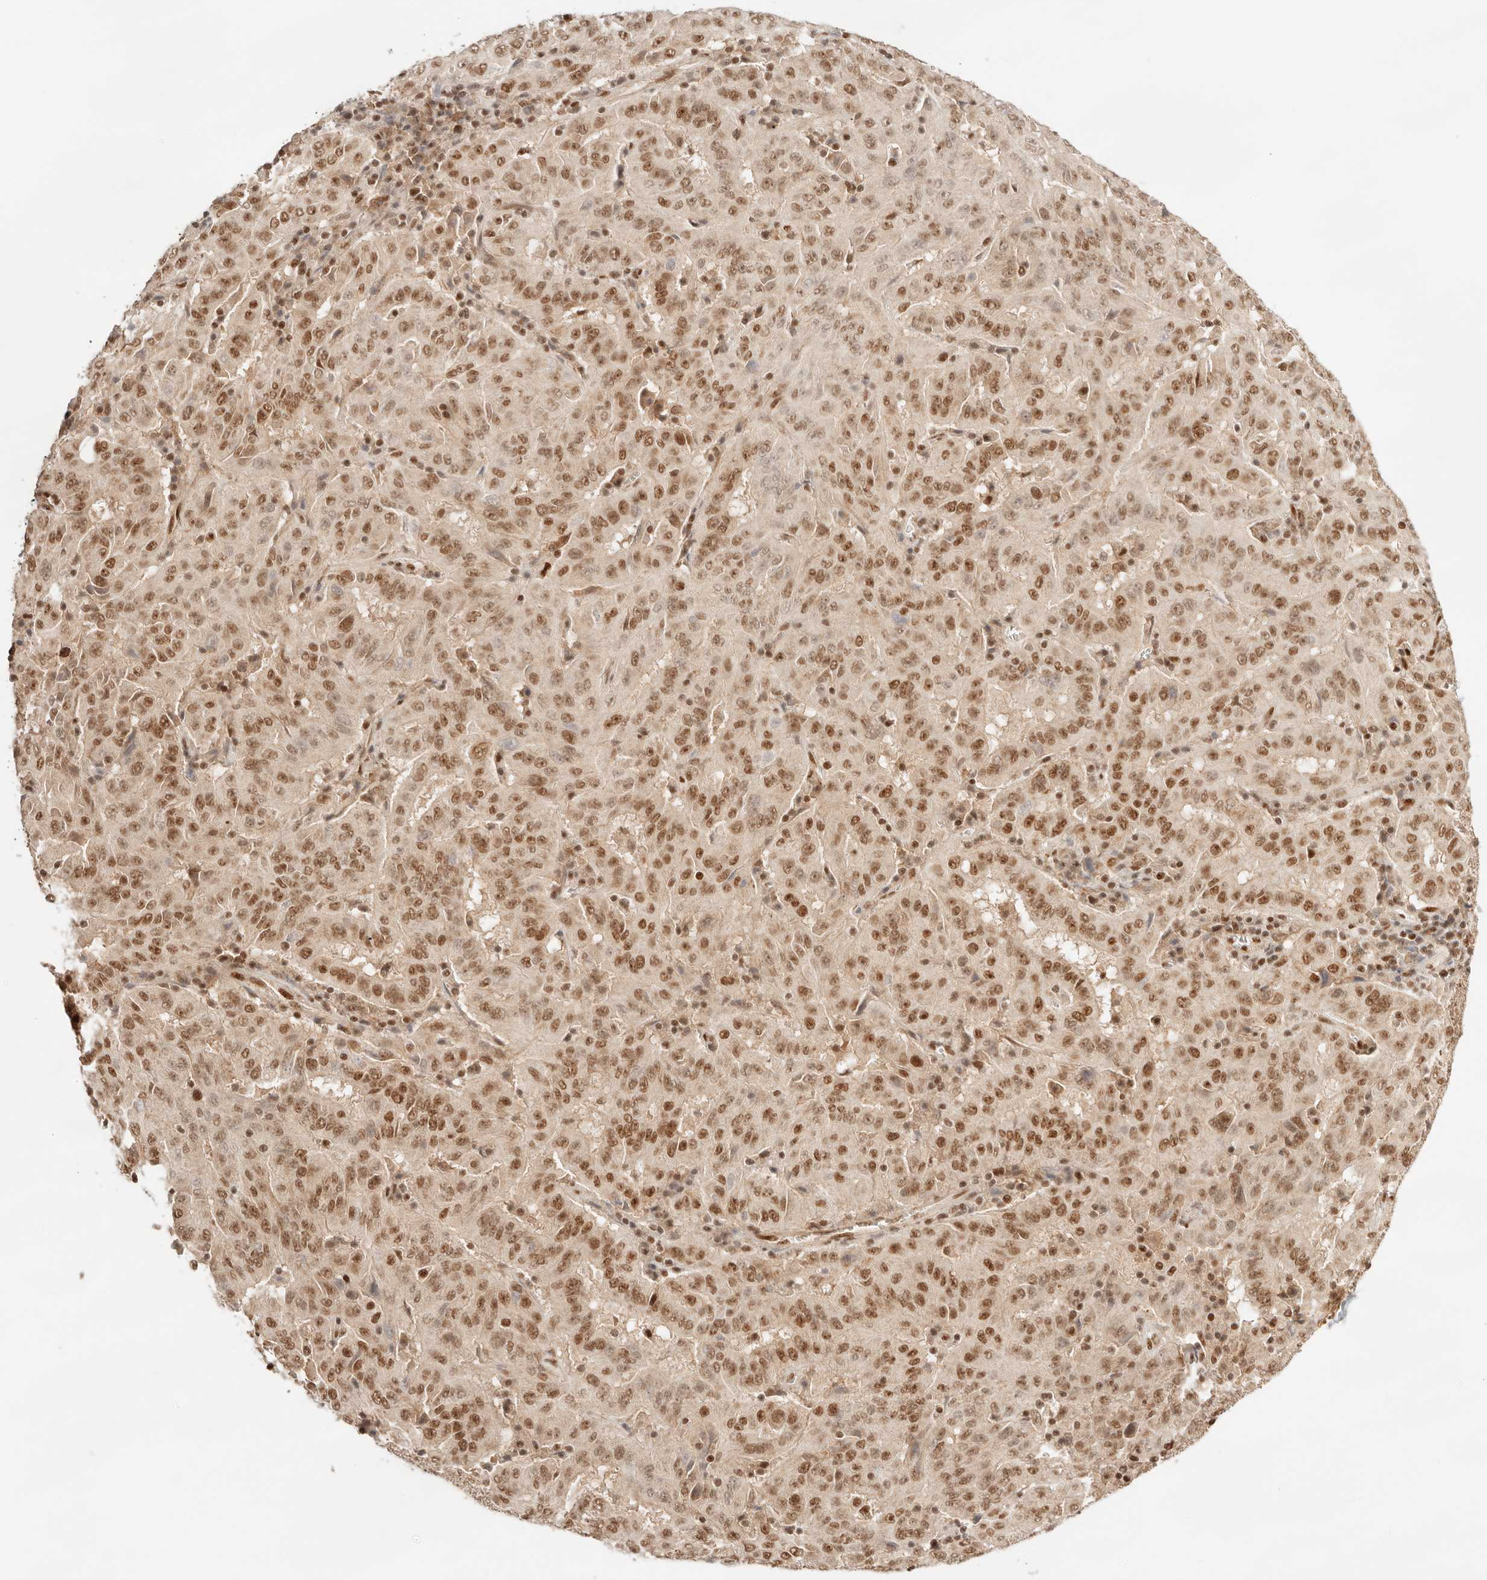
{"staining": {"intensity": "moderate", "quantity": ">75%", "location": "nuclear"}, "tissue": "pancreatic cancer", "cell_type": "Tumor cells", "image_type": "cancer", "snomed": [{"axis": "morphology", "description": "Adenocarcinoma, NOS"}, {"axis": "topography", "description": "Pancreas"}], "caption": "The immunohistochemical stain labels moderate nuclear expression in tumor cells of adenocarcinoma (pancreatic) tissue. The protein is shown in brown color, while the nuclei are stained blue.", "gene": "GTF2E2", "patient": {"sex": "male", "age": 63}}